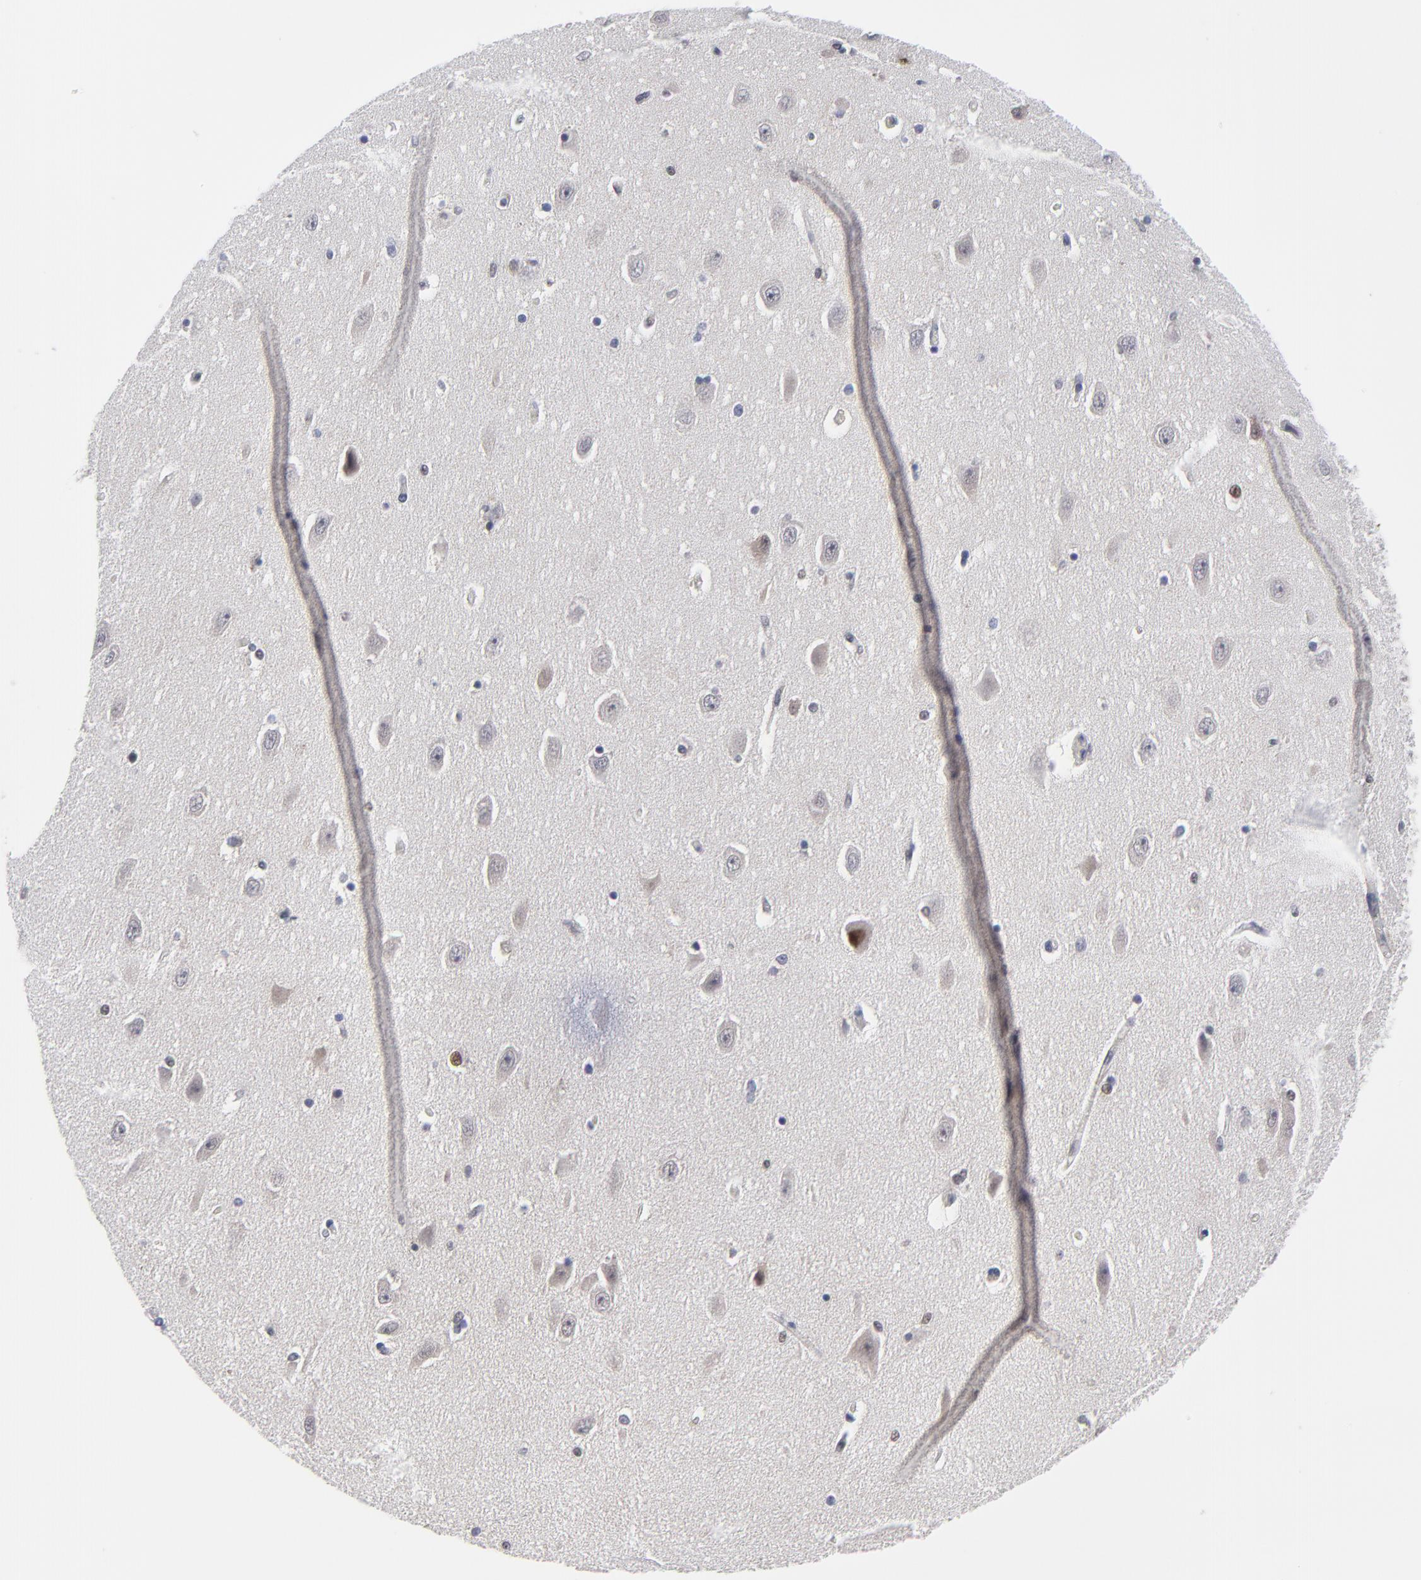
{"staining": {"intensity": "moderate", "quantity": "25%-75%", "location": "nuclear"}, "tissue": "hippocampus", "cell_type": "Glial cells", "image_type": "normal", "snomed": [{"axis": "morphology", "description": "Normal tissue, NOS"}, {"axis": "topography", "description": "Hippocampus"}], "caption": "Hippocampus stained with immunohistochemistry displays moderate nuclear staining in about 25%-75% of glial cells.", "gene": "OGFOD1", "patient": {"sex": "female", "age": 54}}